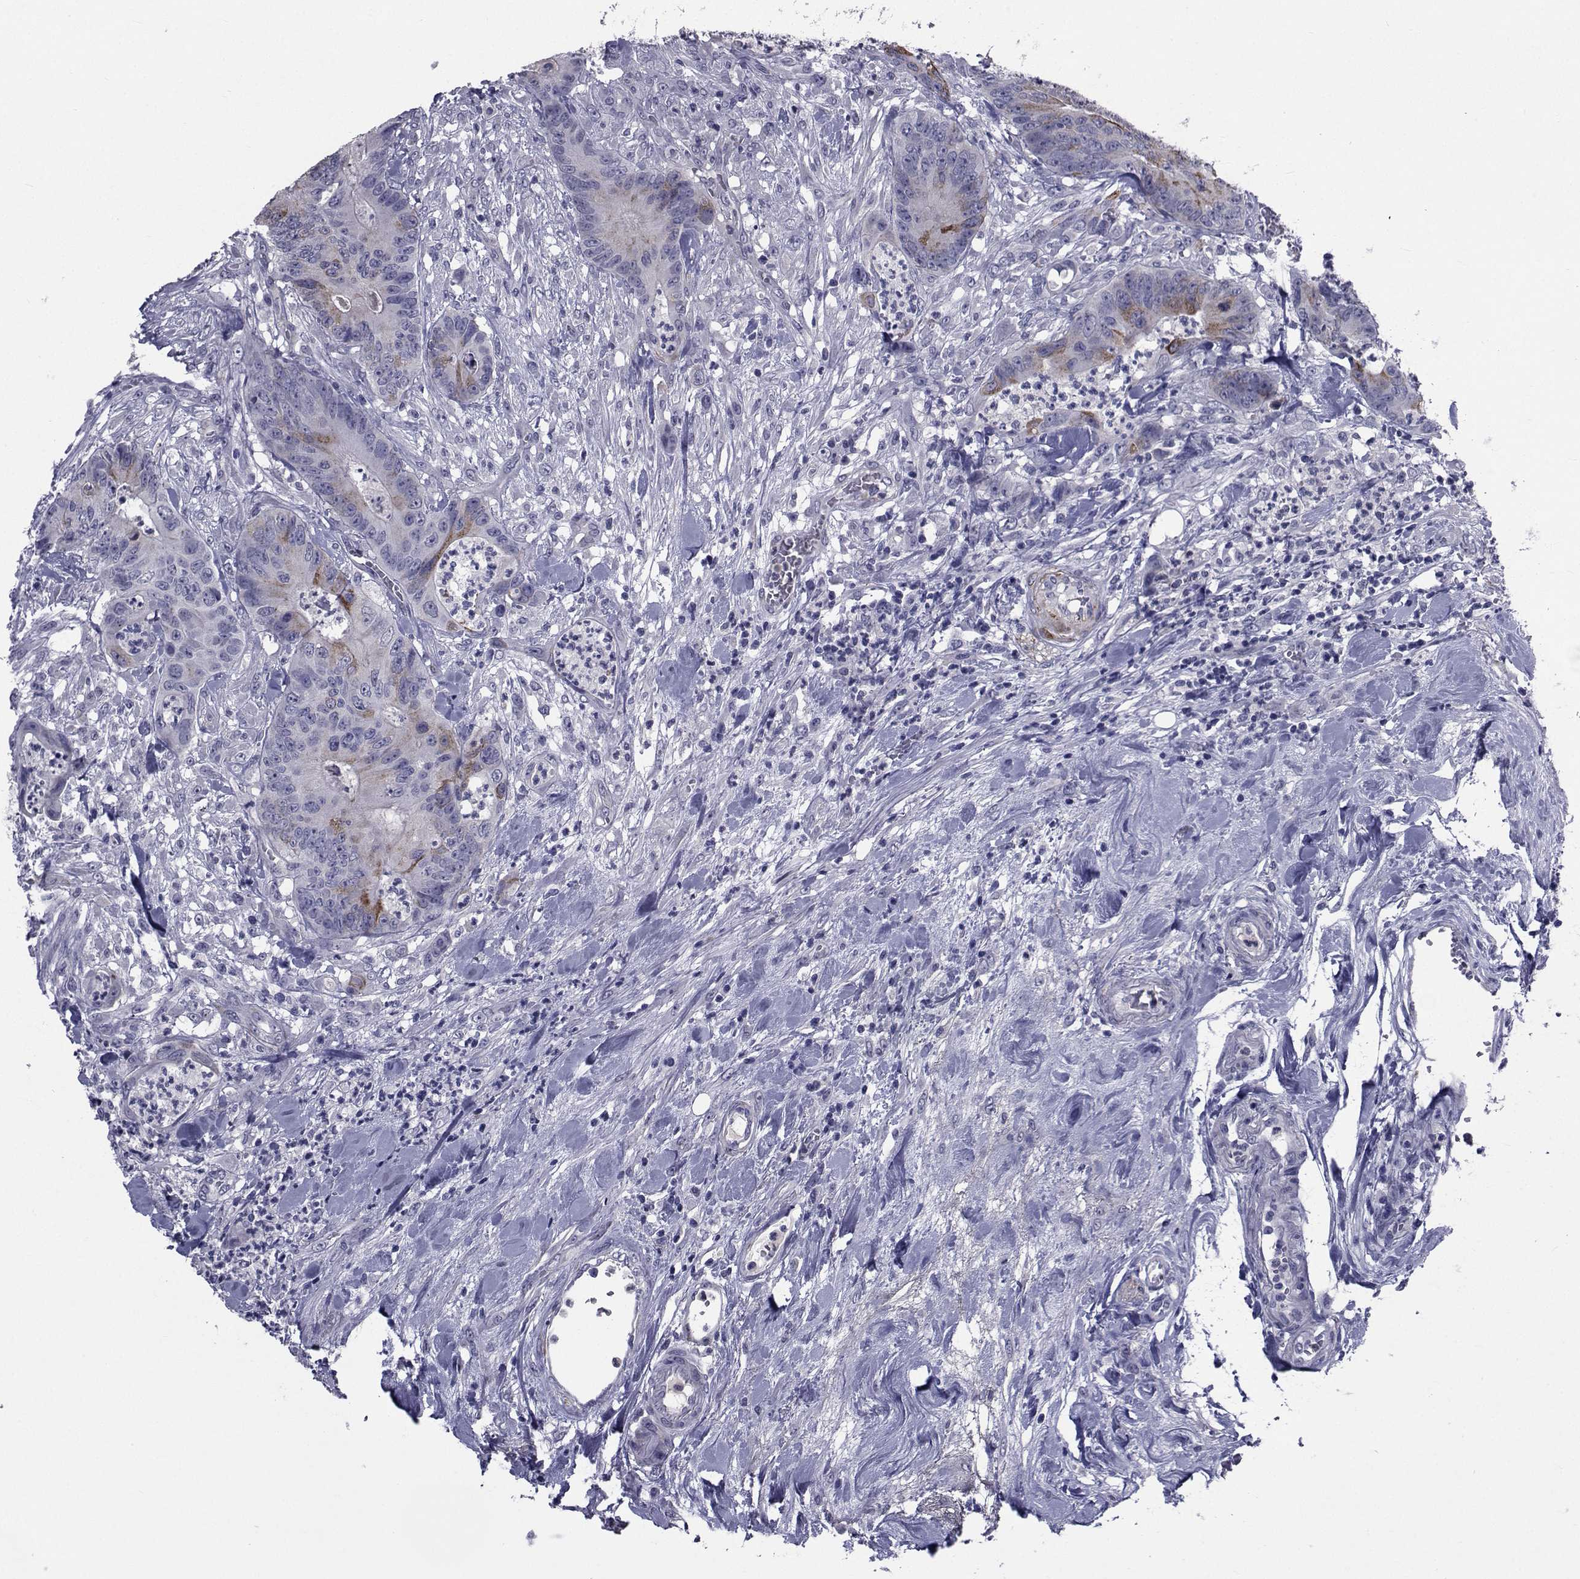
{"staining": {"intensity": "moderate", "quantity": "<25%", "location": "cytoplasmic/membranous"}, "tissue": "colorectal cancer", "cell_type": "Tumor cells", "image_type": "cancer", "snomed": [{"axis": "morphology", "description": "Adenocarcinoma, NOS"}, {"axis": "topography", "description": "Colon"}], "caption": "Tumor cells reveal moderate cytoplasmic/membranous staining in approximately <25% of cells in colorectal adenocarcinoma.", "gene": "SEMA5B", "patient": {"sex": "male", "age": 84}}